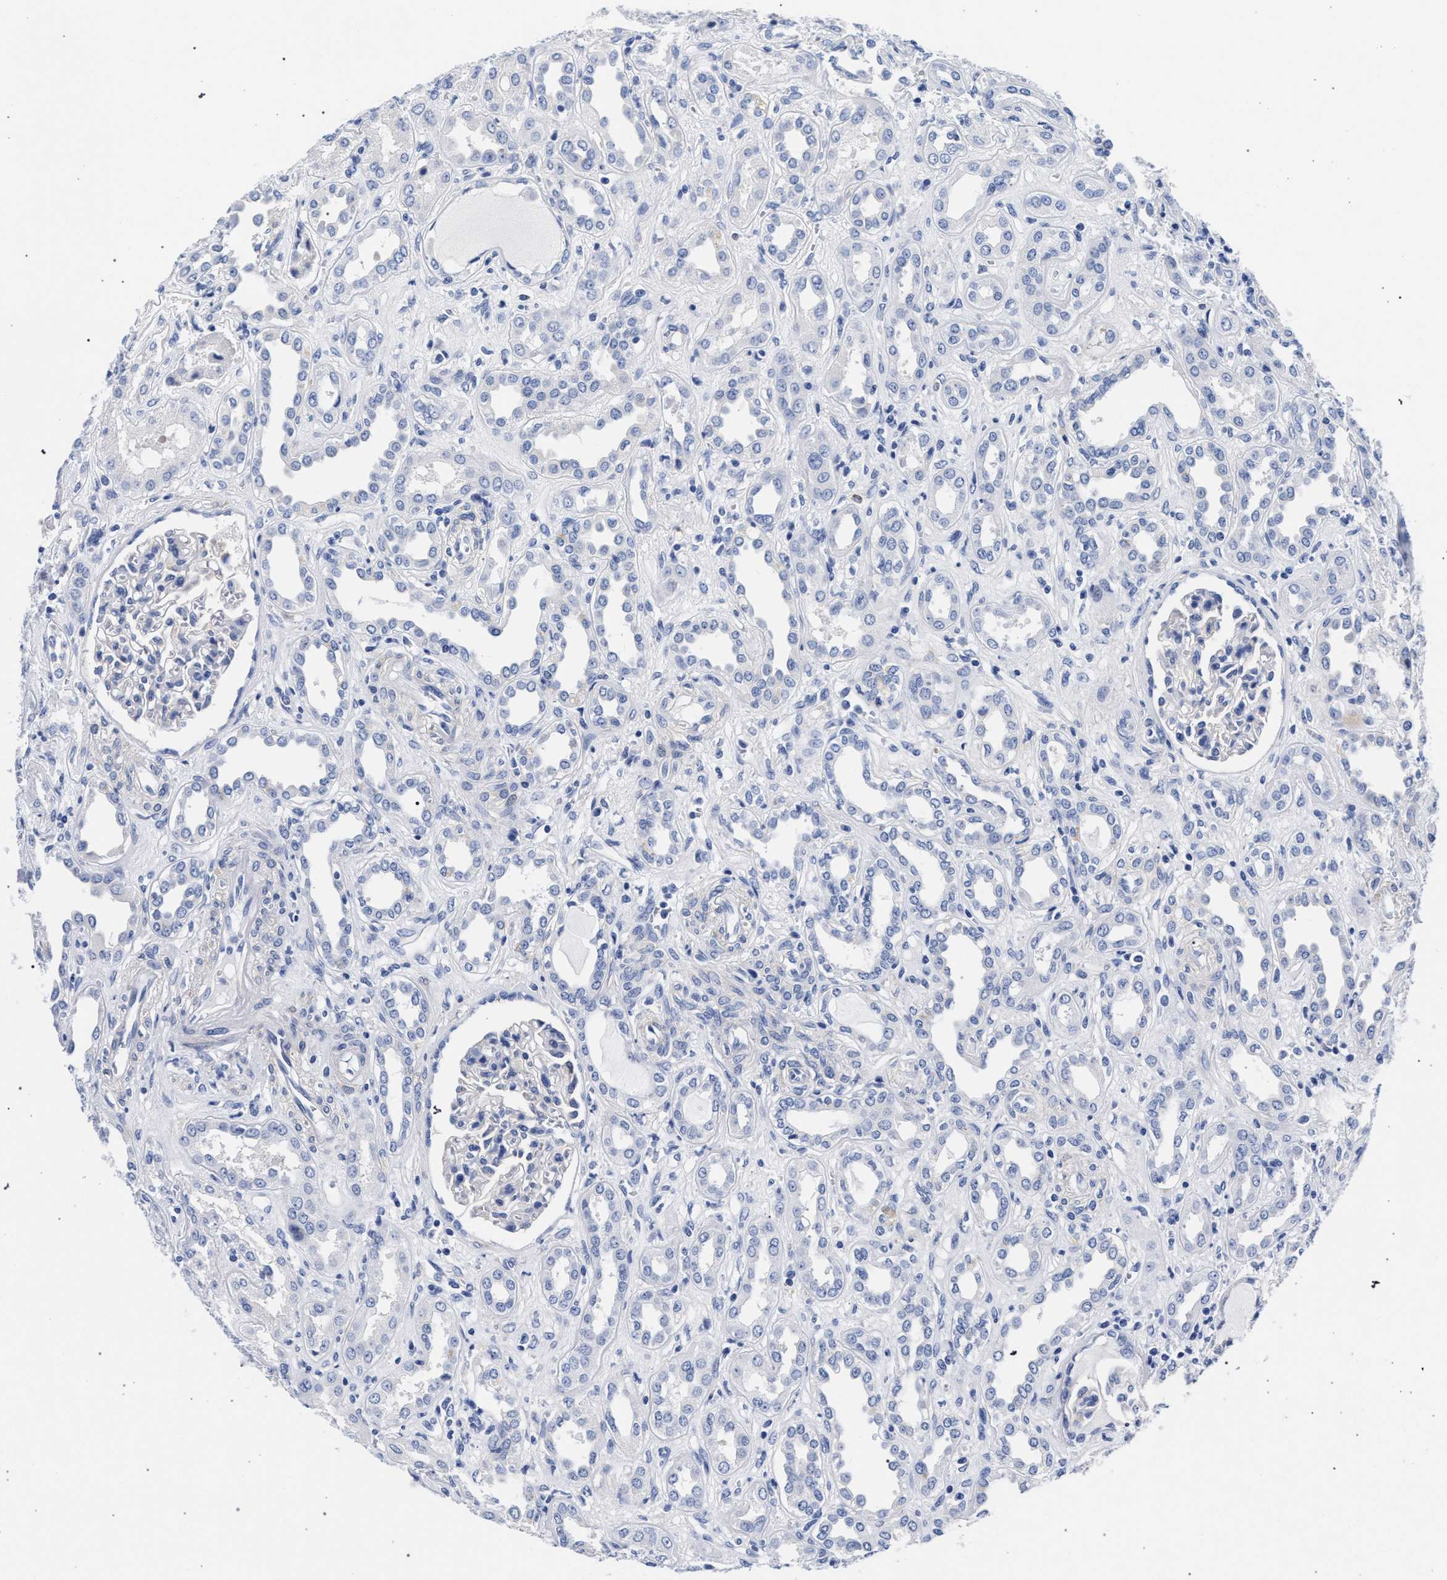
{"staining": {"intensity": "negative", "quantity": "none", "location": "none"}, "tissue": "kidney", "cell_type": "Cells in glomeruli", "image_type": "normal", "snomed": [{"axis": "morphology", "description": "Normal tissue, NOS"}, {"axis": "topography", "description": "Kidney"}], "caption": "High magnification brightfield microscopy of benign kidney stained with DAB (brown) and counterstained with hematoxylin (blue): cells in glomeruli show no significant positivity. The staining was performed using DAB to visualize the protein expression in brown, while the nuclei were stained in blue with hematoxylin (Magnification: 20x).", "gene": "AKAP4", "patient": {"sex": "male", "age": 59}}